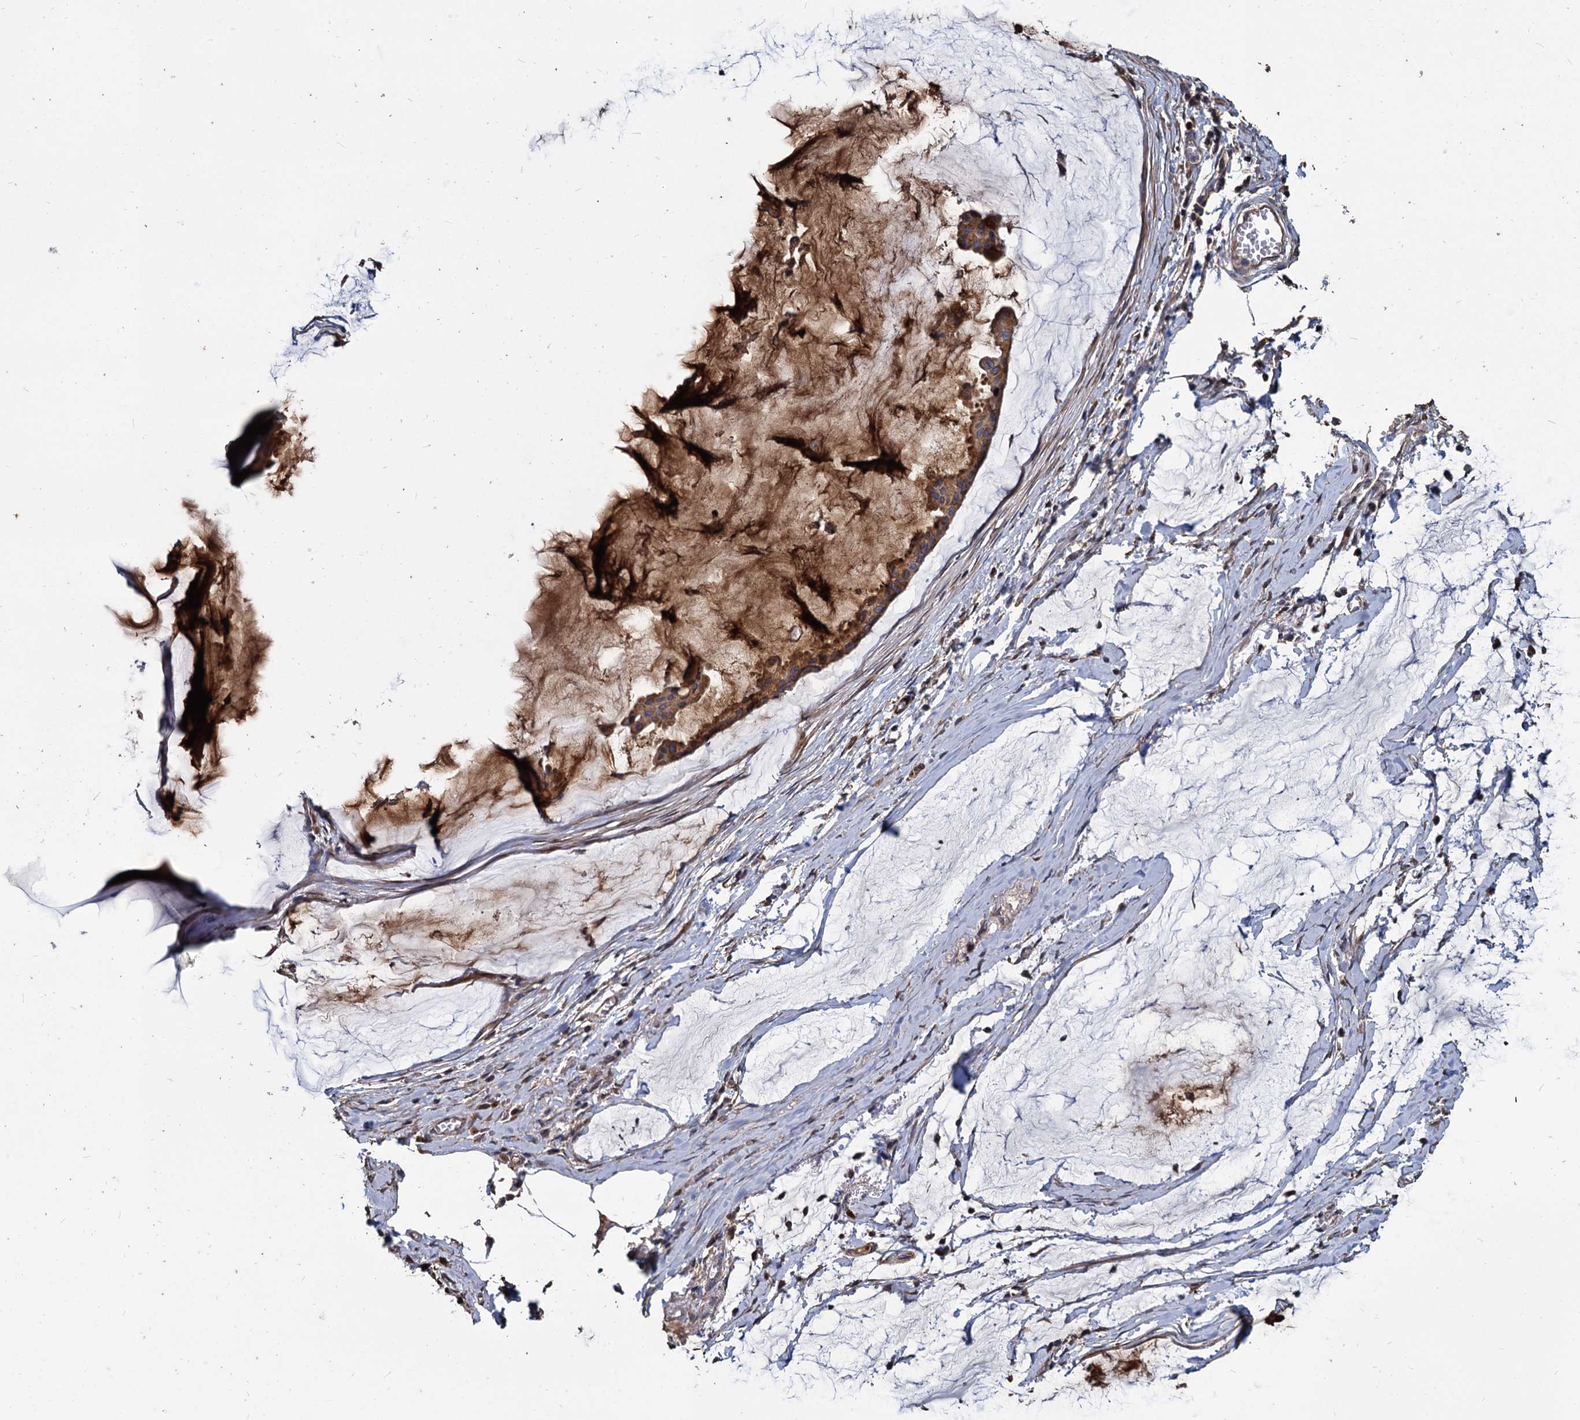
{"staining": {"intensity": "moderate", "quantity": ">75%", "location": "cytoplasmic/membranous"}, "tissue": "ovarian cancer", "cell_type": "Tumor cells", "image_type": "cancer", "snomed": [{"axis": "morphology", "description": "Cystadenocarcinoma, mucinous, NOS"}, {"axis": "topography", "description": "Ovary"}], "caption": "Immunohistochemistry (IHC) histopathology image of neoplastic tissue: human mucinous cystadenocarcinoma (ovarian) stained using immunohistochemistry displays medium levels of moderate protein expression localized specifically in the cytoplasmic/membranous of tumor cells, appearing as a cytoplasmic/membranous brown color.", "gene": "DEPDC4", "patient": {"sex": "female", "age": 73}}